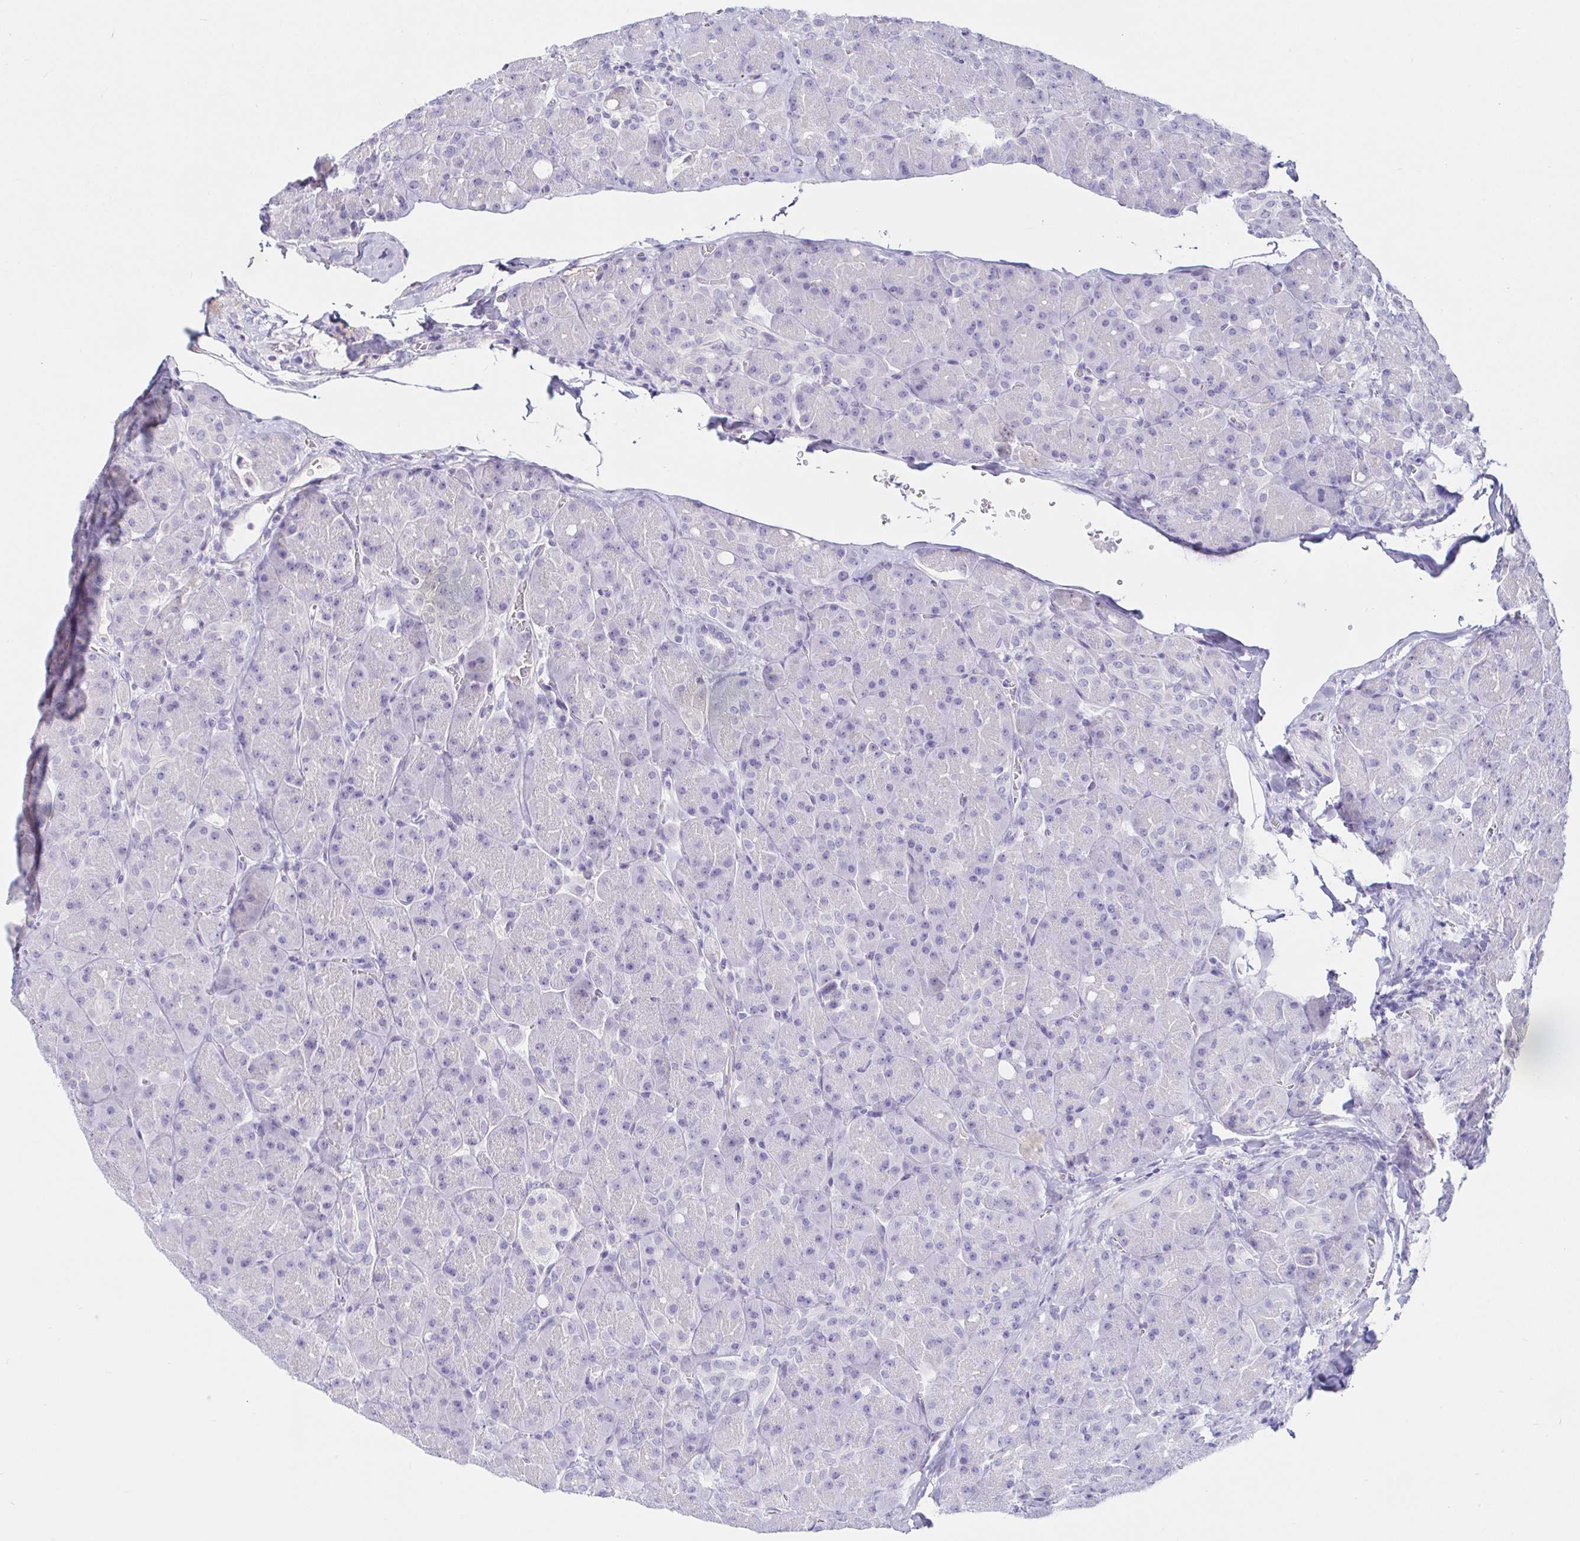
{"staining": {"intensity": "negative", "quantity": "none", "location": "none"}, "tissue": "pancreas", "cell_type": "Exocrine glandular cells", "image_type": "normal", "snomed": [{"axis": "morphology", "description": "Normal tissue, NOS"}, {"axis": "topography", "description": "Pancreas"}], "caption": "Protein analysis of normal pancreas exhibits no significant staining in exocrine glandular cells.", "gene": "SAA2", "patient": {"sex": "male", "age": 55}}